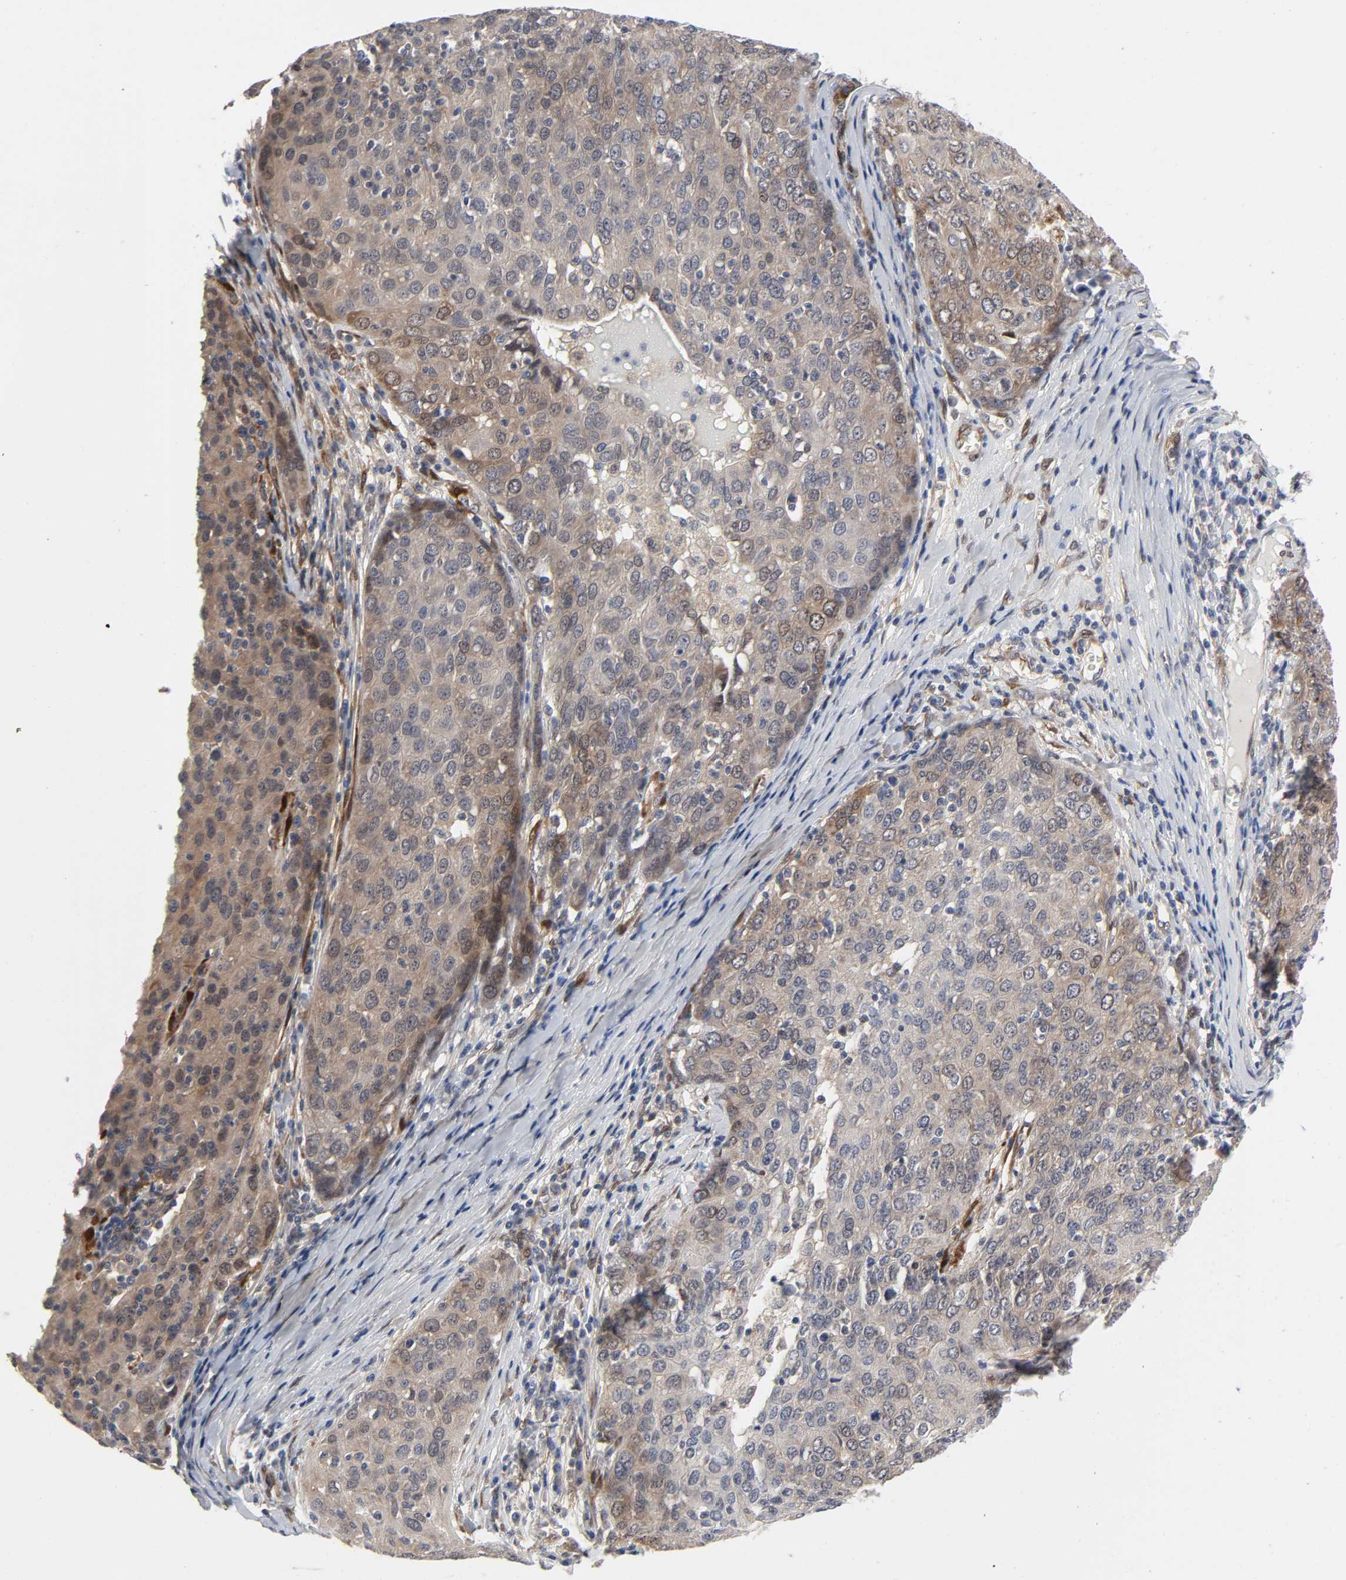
{"staining": {"intensity": "moderate", "quantity": ">75%", "location": "cytoplasmic/membranous"}, "tissue": "ovarian cancer", "cell_type": "Tumor cells", "image_type": "cancer", "snomed": [{"axis": "morphology", "description": "Carcinoma, endometroid"}, {"axis": "topography", "description": "Ovary"}], "caption": "Brown immunohistochemical staining in human ovarian cancer reveals moderate cytoplasmic/membranous expression in about >75% of tumor cells. The protein is stained brown, and the nuclei are stained in blue (DAB (3,3'-diaminobenzidine) IHC with brightfield microscopy, high magnification).", "gene": "PTEN", "patient": {"sex": "female", "age": 50}}